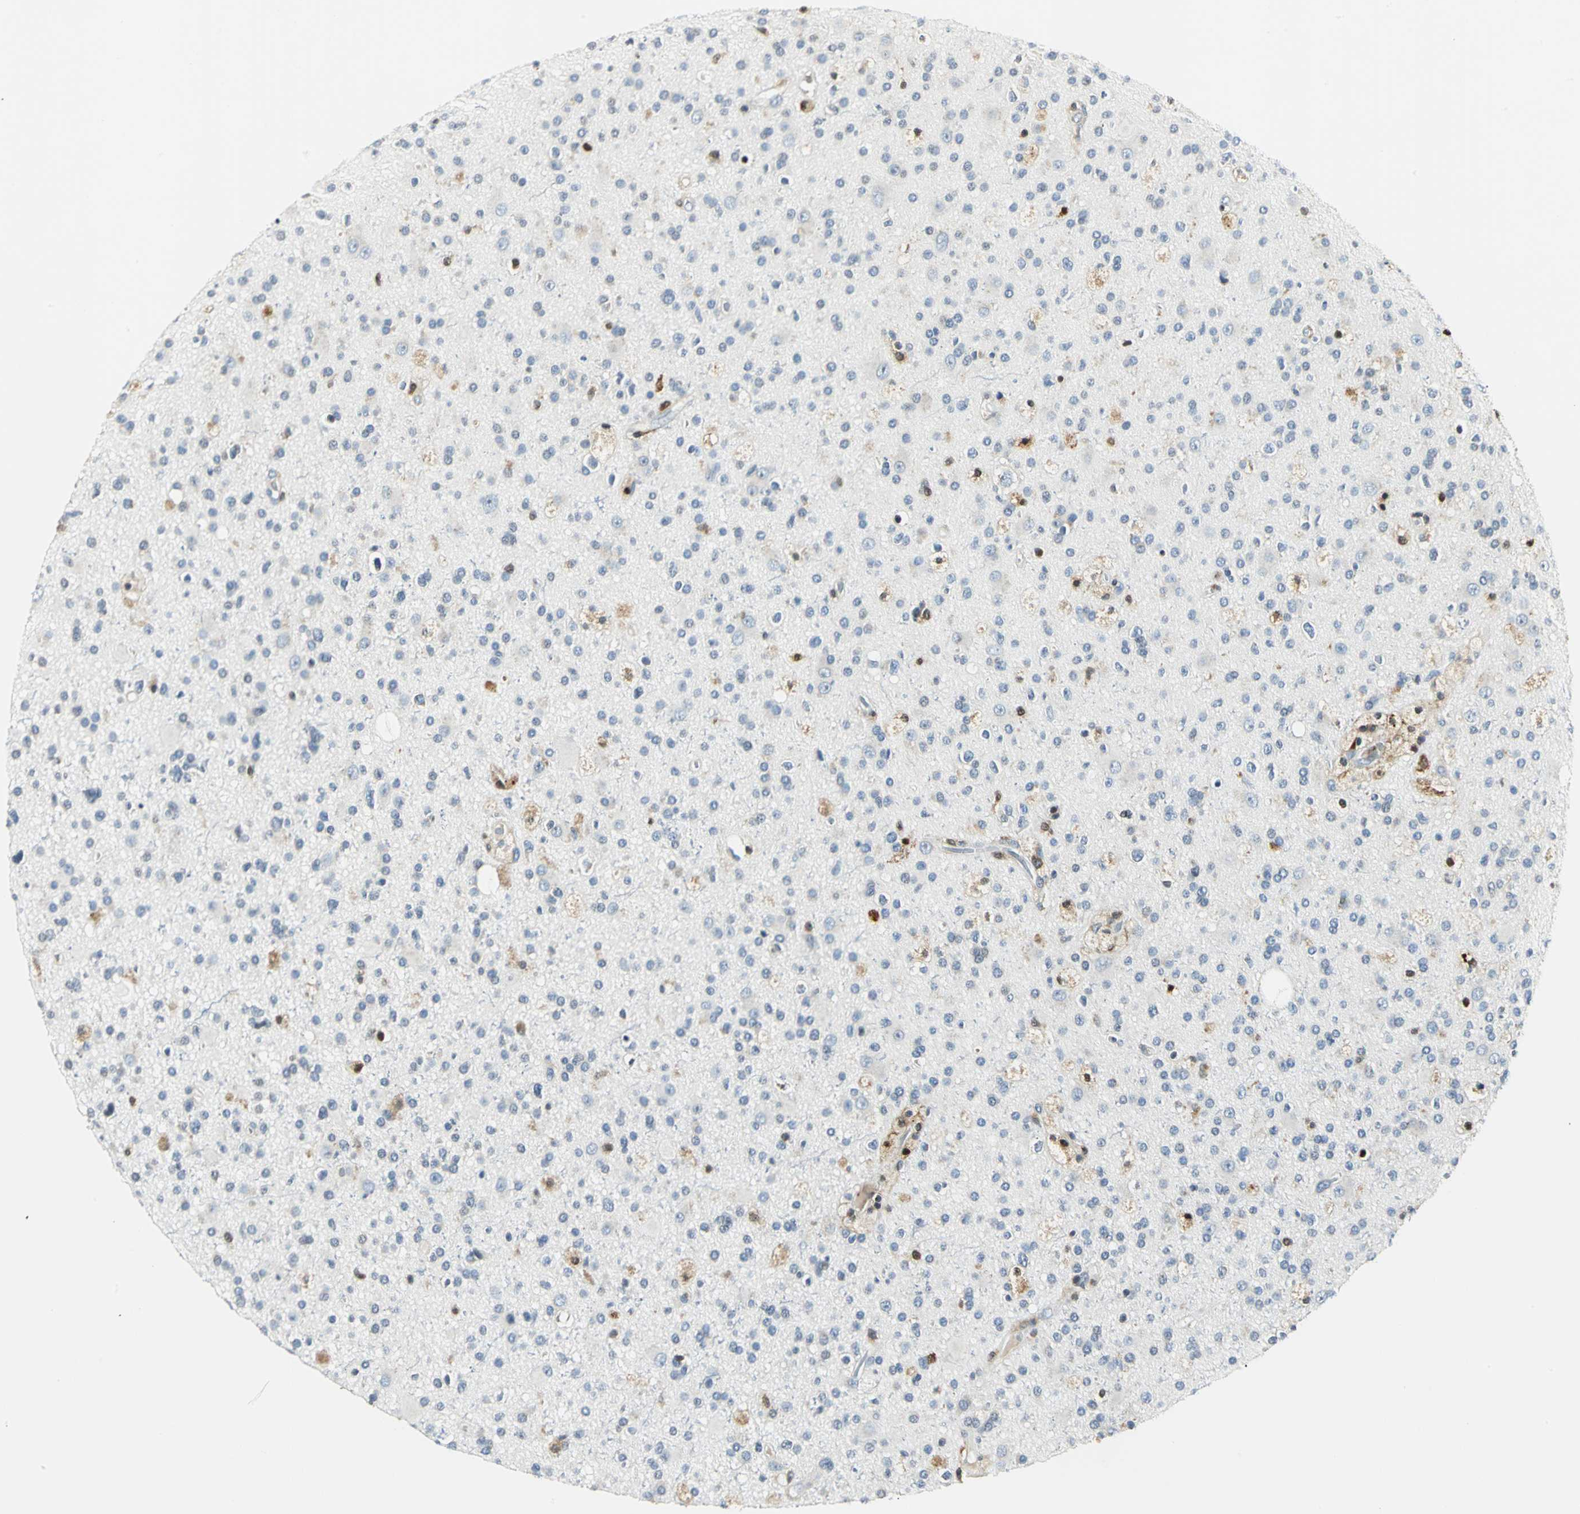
{"staining": {"intensity": "negative", "quantity": "none", "location": "none"}, "tissue": "glioma", "cell_type": "Tumor cells", "image_type": "cancer", "snomed": [{"axis": "morphology", "description": "Glioma, malignant, High grade"}, {"axis": "topography", "description": "Brain"}], "caption": "Glioma was stained to show a protein in brown. There is no significant expression in tumor cells. (DAB immunohistochemistry (IHC), high magnification).", "gene": "USP40", "patient": {"sex": "male", "age": 33}}